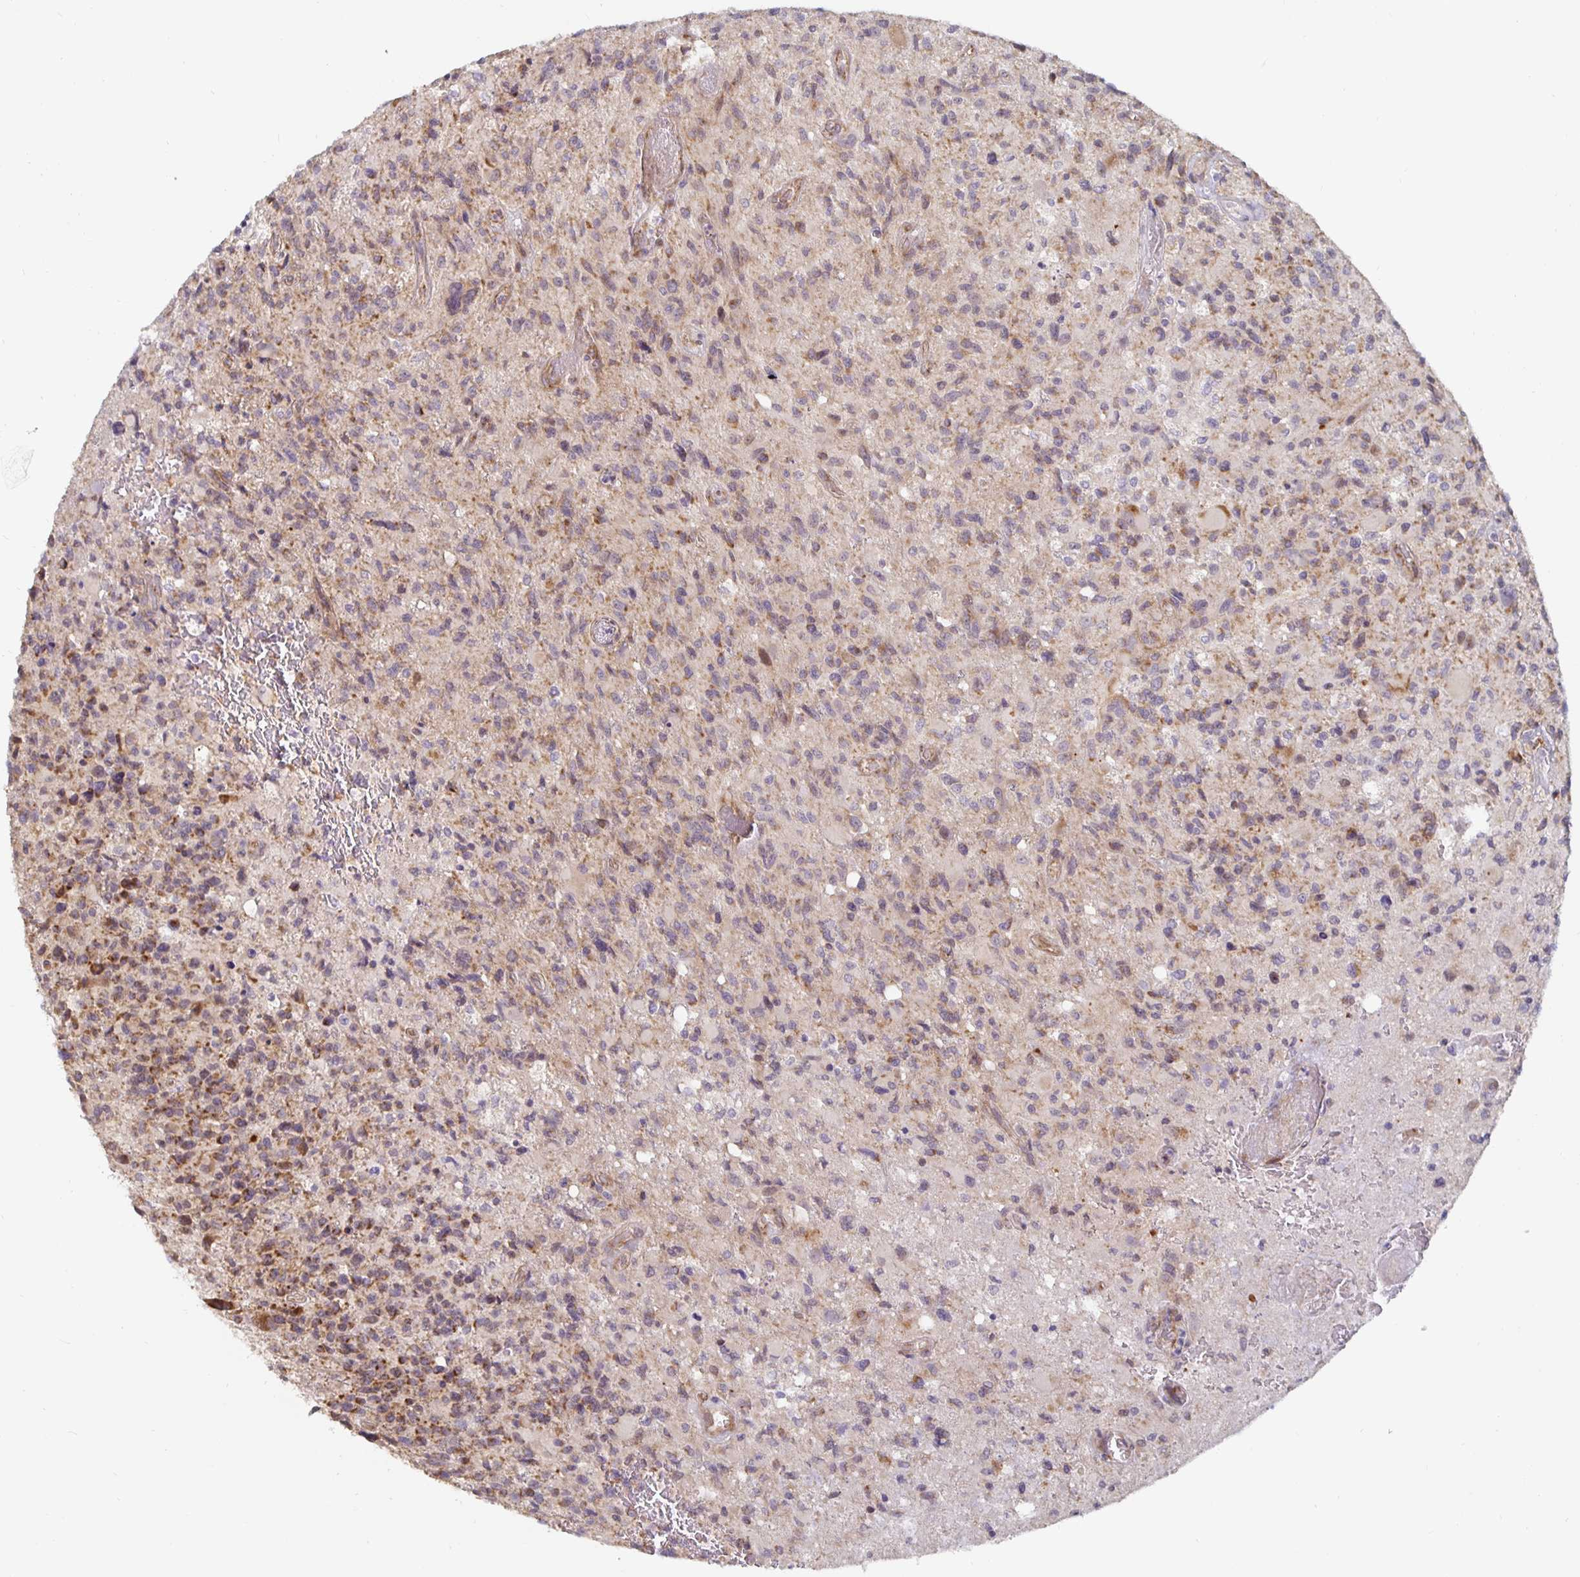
{"staining": {"intensity": "moderate", "quantity": "25%-75%", "location": "cytoplasmic/membranous"}, "tissue": "glioma", "cell_type": "Tumor cells", "image_type": "cancer", "snomed": [{"axis": "morphology", "description": "Glioma, malignant, High grade"}, {"axis": "topography", "description": "Brain"}], "caption": "DAB immunohistochemical staining of human glioma shows moderate cytoplasmic/membranous protein staining in about 25%-75% of tumor cells.", "gene": "MRPL28", "patient": {"sex": "male", "age": 63}}